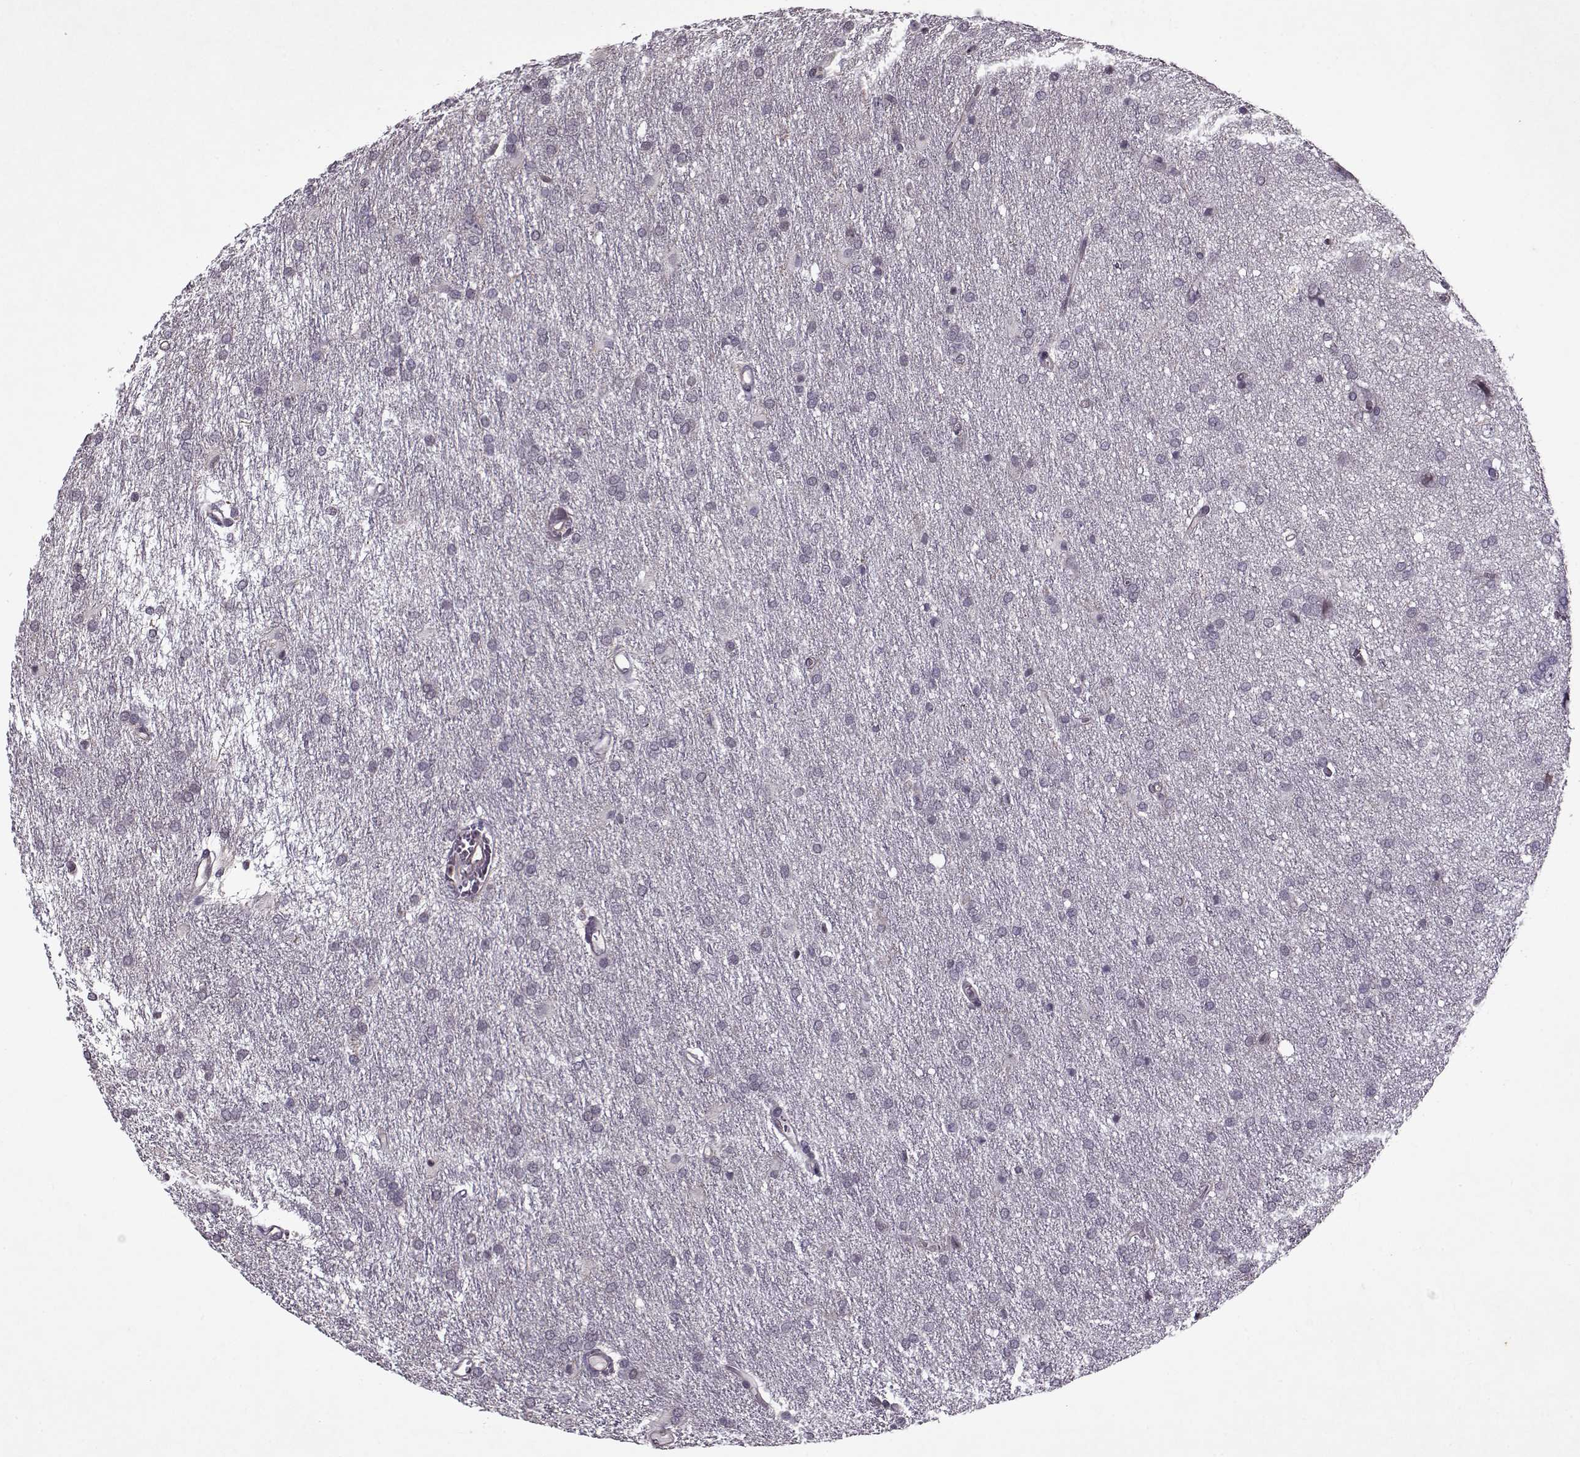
{"staining": {"intensity": "negative", "quantity": "none", "location": "none"}, "tissue": "glioma", "cell_type": "Tumor cells", "image_type": "cancer", "snomed": [{"axis": "morphology", "description": "Glioma, malignant, Low grade"}, {"axis": "topography", "description": "Brain"}], "caption": "Immunohistochemistry (IHC) of human malignant low-grade glioma displays no expression in tumor cells. The staining was performed using DAB to visualize the protein expression in brown, while the nuclei were stained in blue with hematoxylin (Magnification: 20x).", "gene": "KRT9", "patient": {"sex": "female", "age": 32}}